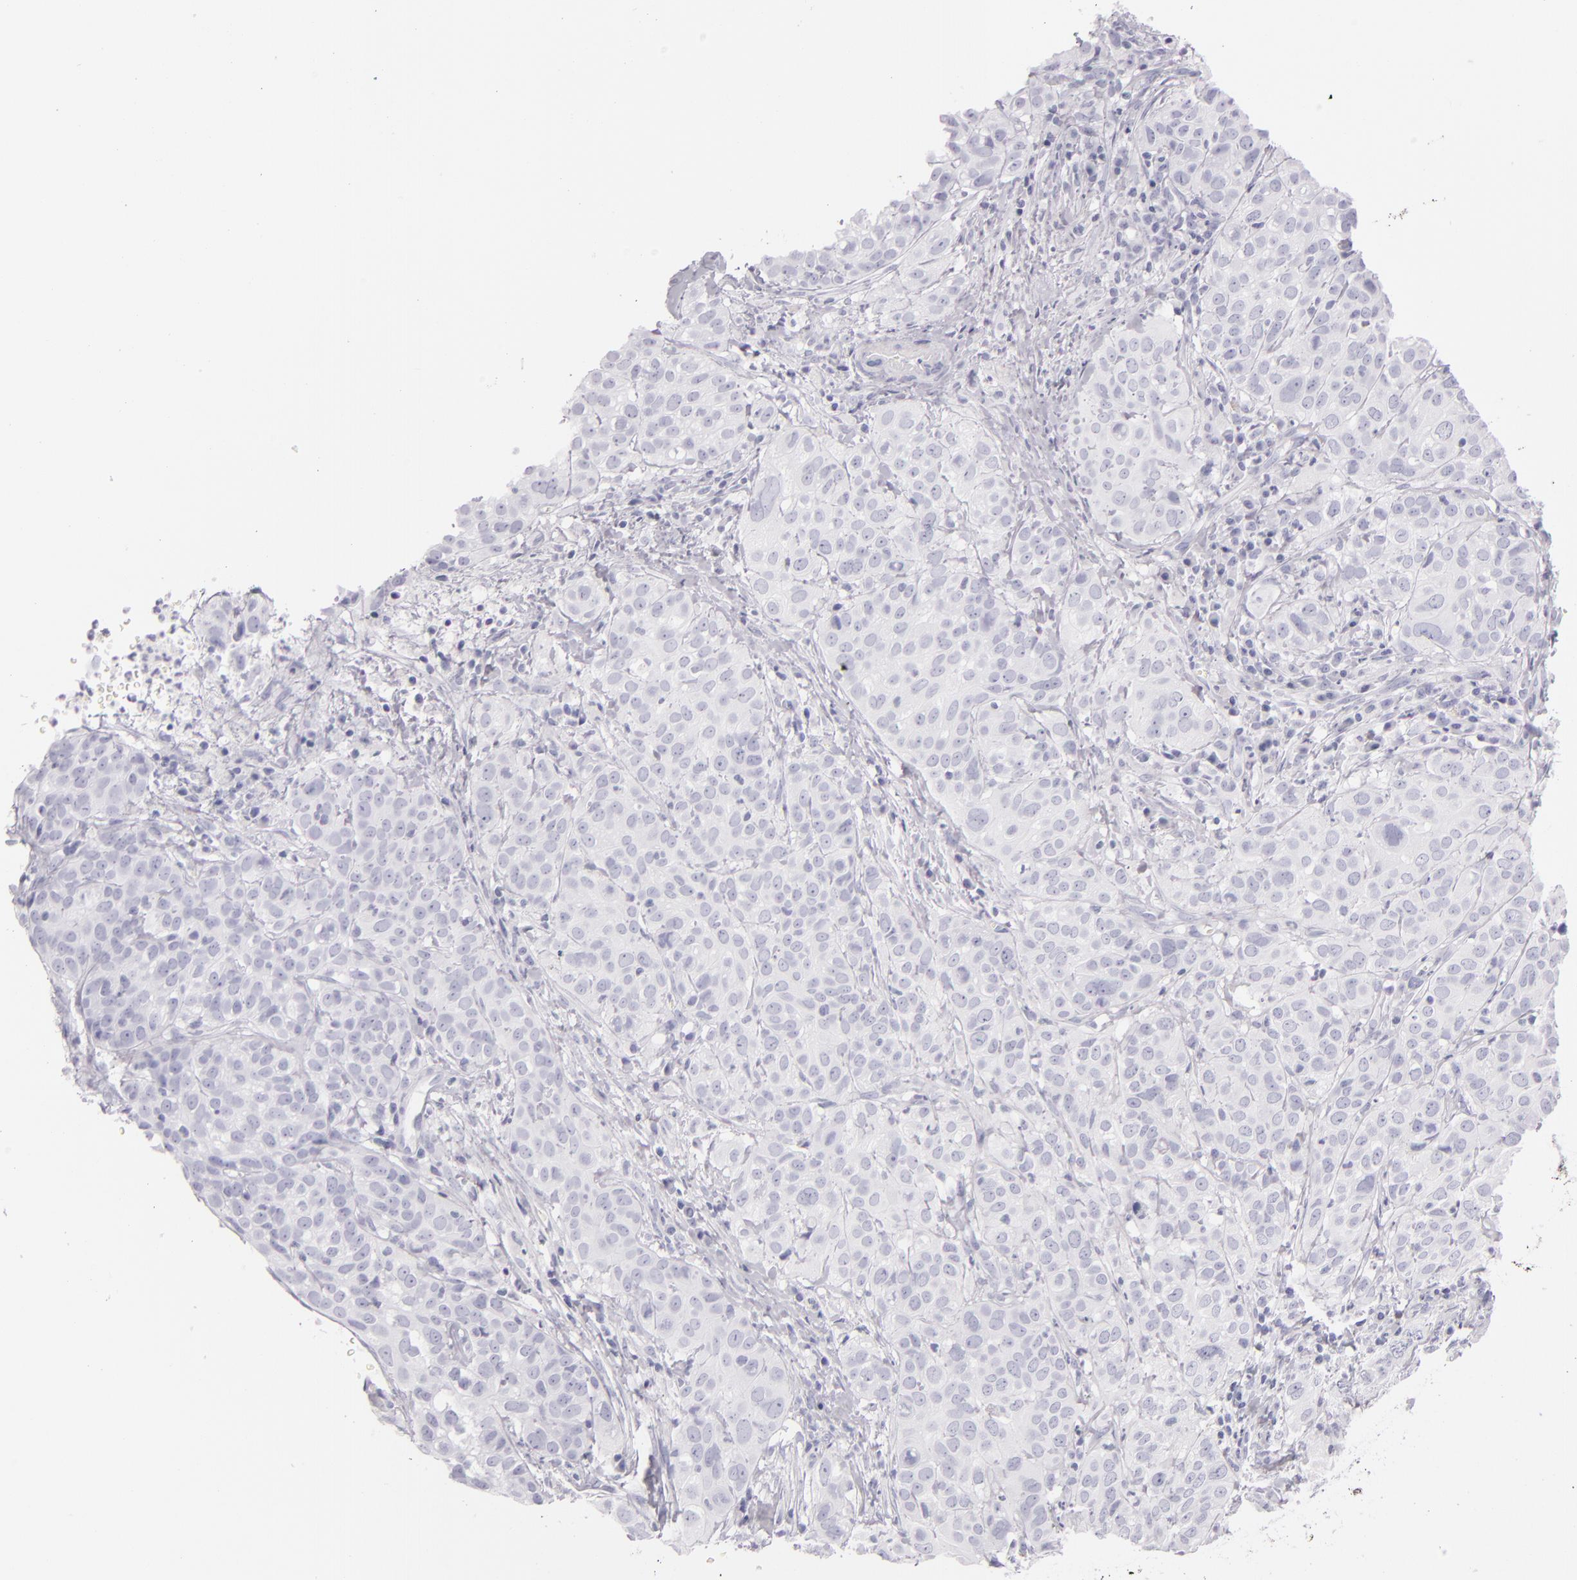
{"staining": {"intensity": "negative", "quantity": "none", "location": "none"}, "tissue": "cervical cancer", "cell_type": "Tumor cells", "image_type": "cancer", "snomed": [{"axis": "morphology", "description": "Squamous cell carcinoma, NOS"}, {"axis": "topography", "description": "Cervix"}], "caption": "There is no significant expression in tumor cells of cervical squamous cell carcinoma.", "gene": "FABP1", "patient": {"sex": "female", "age": 38}}